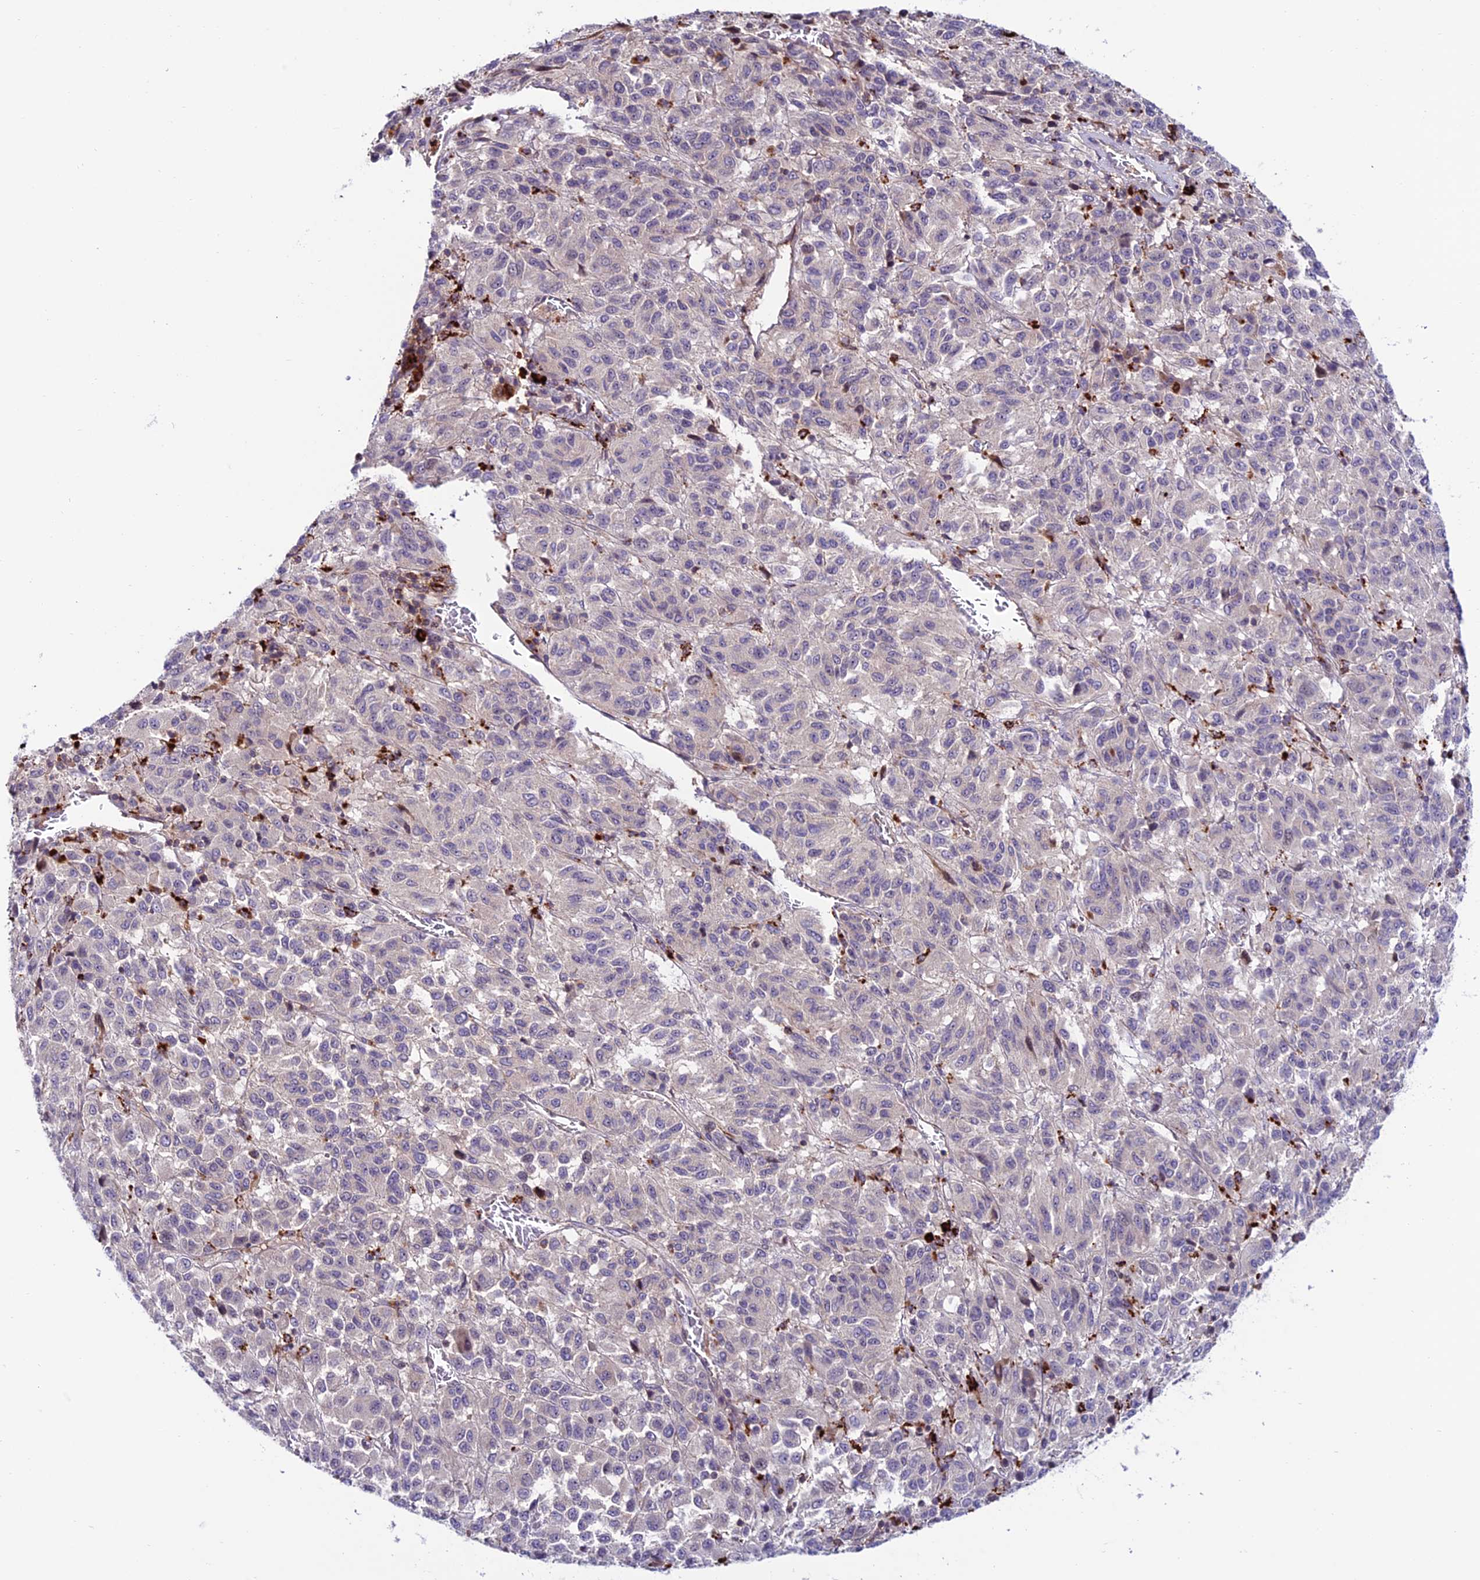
{"staining": {"intensity": "negative", "quantity": "none", "location": "none"}, "tissue": "melanoma", "cell_type": "Tumor cells", "image_type": "cancer", "snomed": [{"axis": "morphology", "description": "Malignant melanoma, Metastatic site"}, {"axis": "topography", "description": "Lung"}], "caption": "A histopathology image of melanoma stained for a protein demonstrates no brown staining in tumor cells.", "gene": "ARHGEF18", "patient": {"sex": "male", "age": 64}}